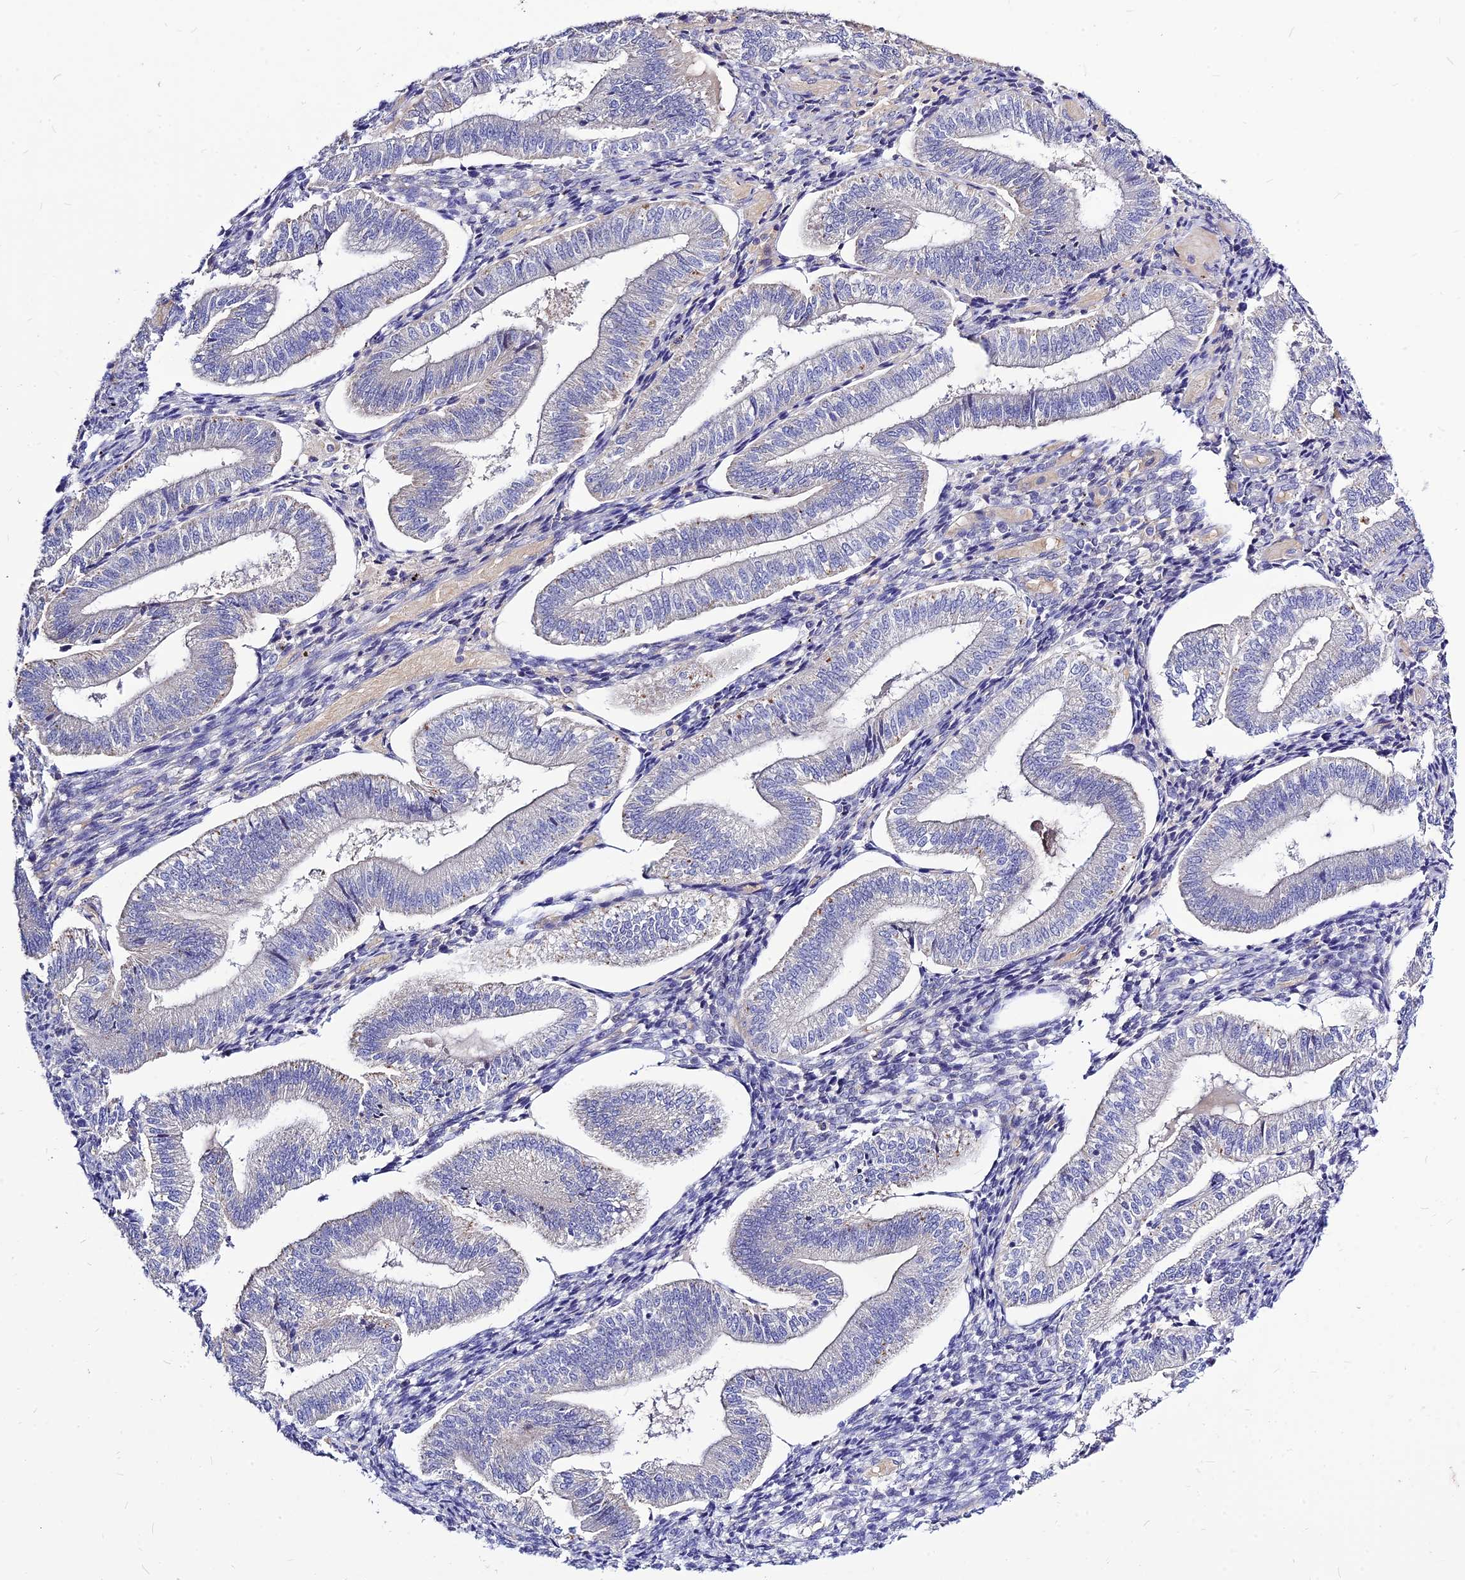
{"staining": {"intensity": "negative", "quantity": "none", "location": "none"}, "tissue": "endometrium", "cell_type": "Cells in endometrial stroma", "image_type": "normal", "snomed": [{"axis": "morphology", "description": "Normal tissue, NOS"}, {"axis": "topography", "description": "Endometrium"}], "caption": "Immunohistochemistry (IHC) of benign endometrium demonstrates no expression in cells in endometrial stroma.", "gene": "CZIB", "patient": {"sex": "female", "age": 34}}